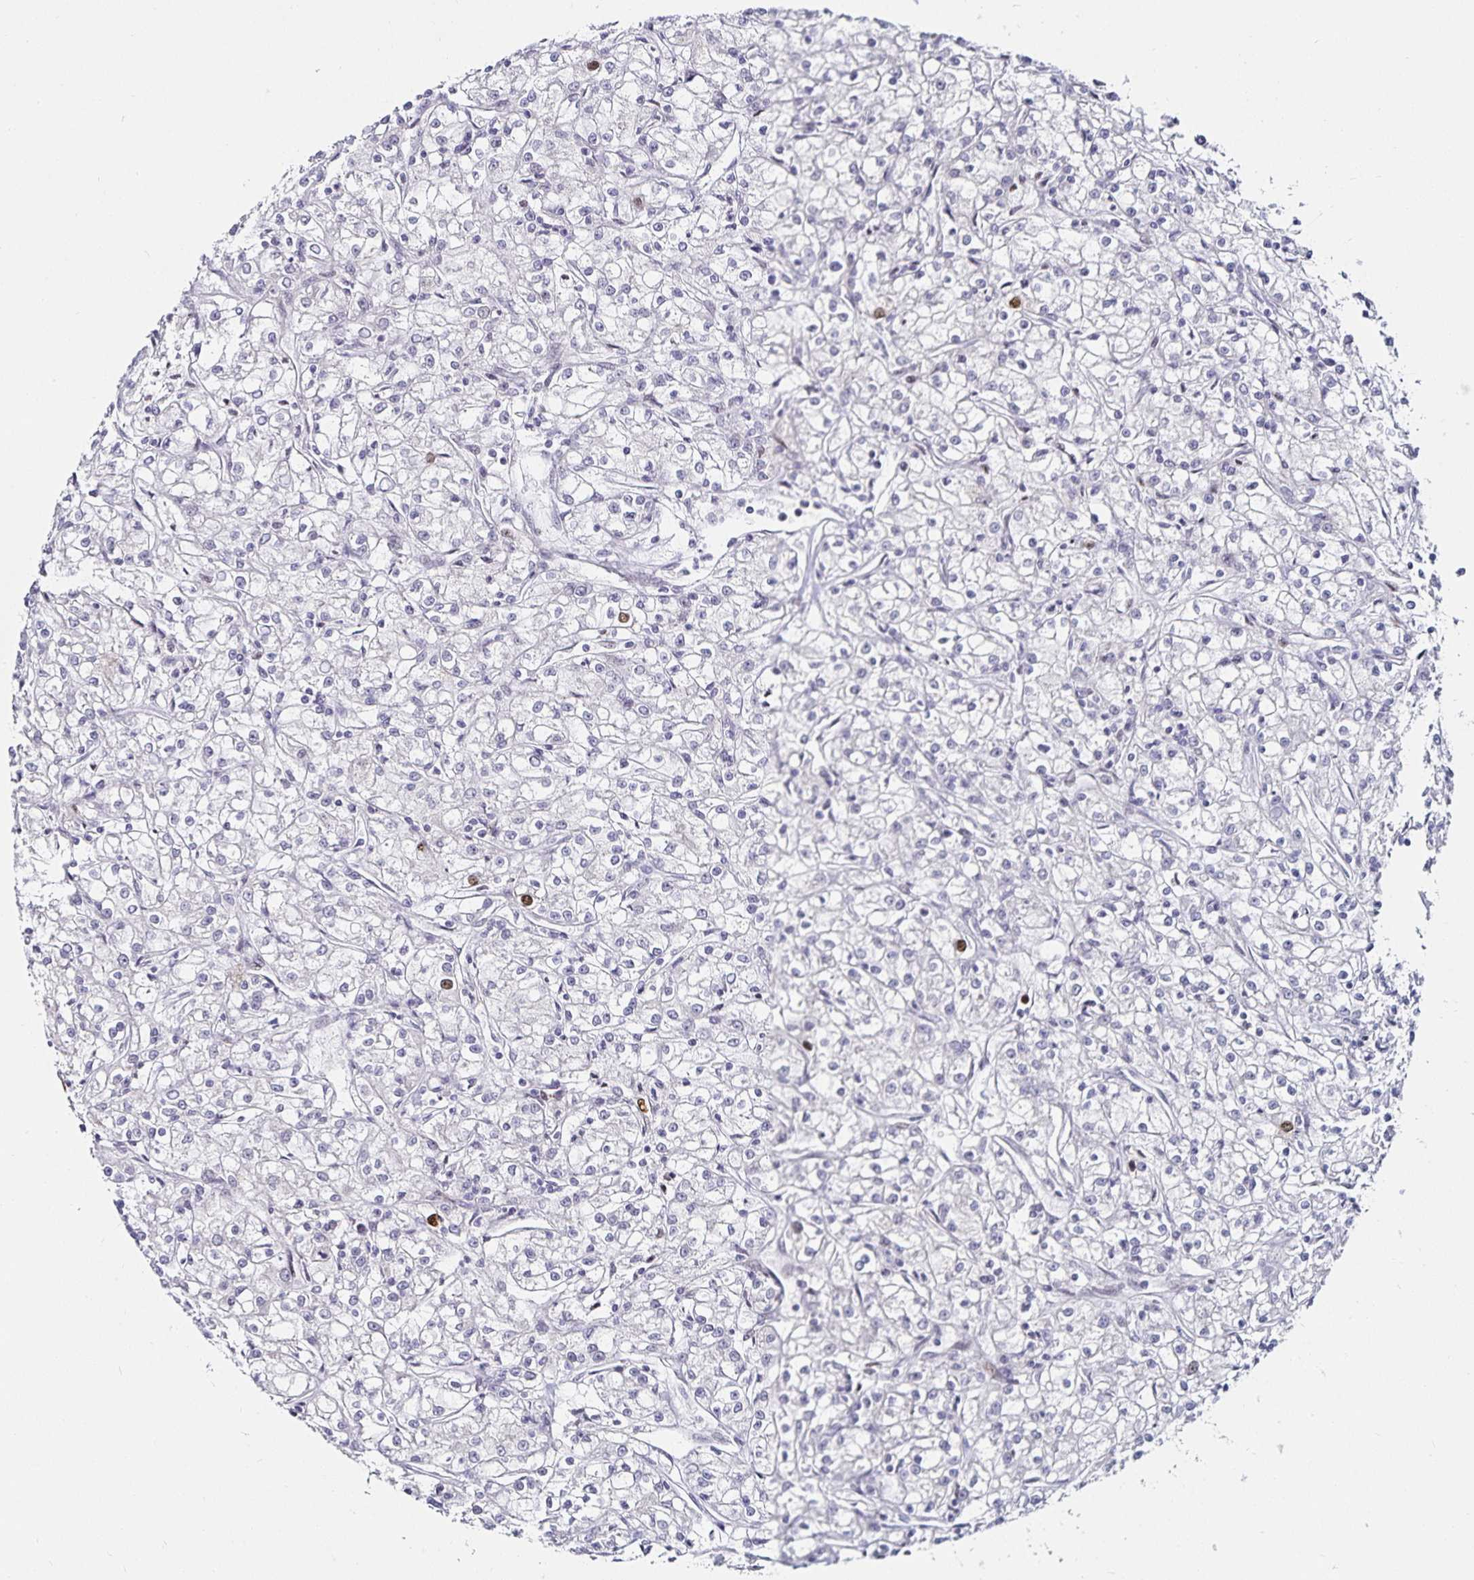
{"staining": {"intensity": "moderate", "quantity": "<25%", "location": "nuclear"}, "tissue": "renal cancer", "cell_type": "Tumor cells", "image_type": "cancer", "snomed": [{"axis": "morphology", "description": "Adenocarcinoma, NOS"}, {"axis": "topography", "description": "Kidney"}], "caption": "Brown immunohistochemical staining in renal cancer demonstrates moderate nuclear expression in approximately <25% of tumor cells.", "gene": "ANLN", "patient": {"sex": "female", "age": 59}}